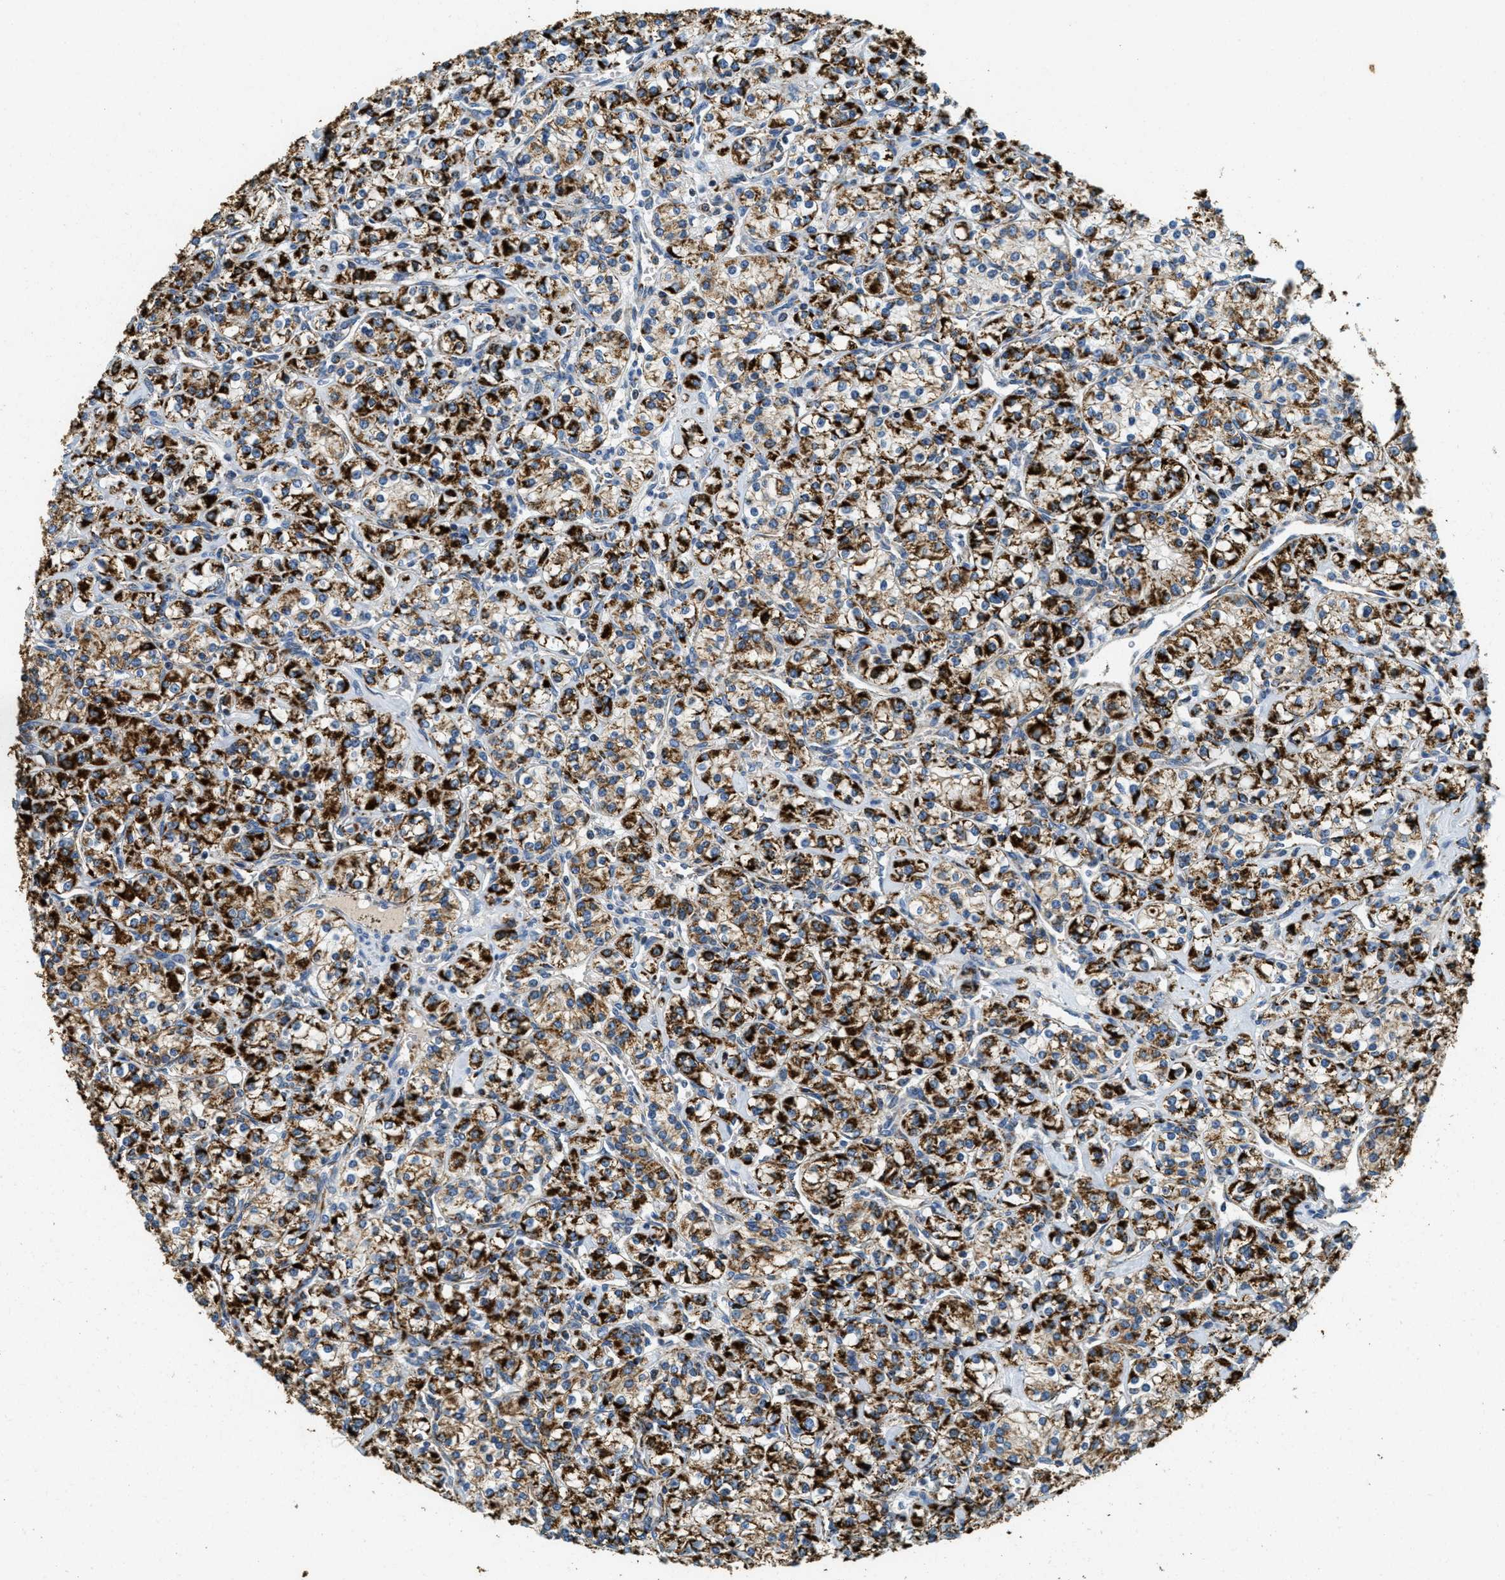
{"staining": {"intensity": "strong", "quantity": ">75%", "location": "cytoplasmic/membranous"}, "tissue": "renal cancer", "cell_type": "Tumor cells", "image_type": "cancer", "snomed": [{"axis": "morphology", "description": "Adenocarcinoma, NOS"}, {"axis": "topography", "description": "Kidney"}], "caption": "The photomicrograph shows immunohistochemical staining of renal cancer. There is strong cytoplasmic/membranous staining is present in about >75% of tumor cells. Nuclei are stained in blue.", "gene": "HLCS", "patient": {"sex": "male", "age": 77}}